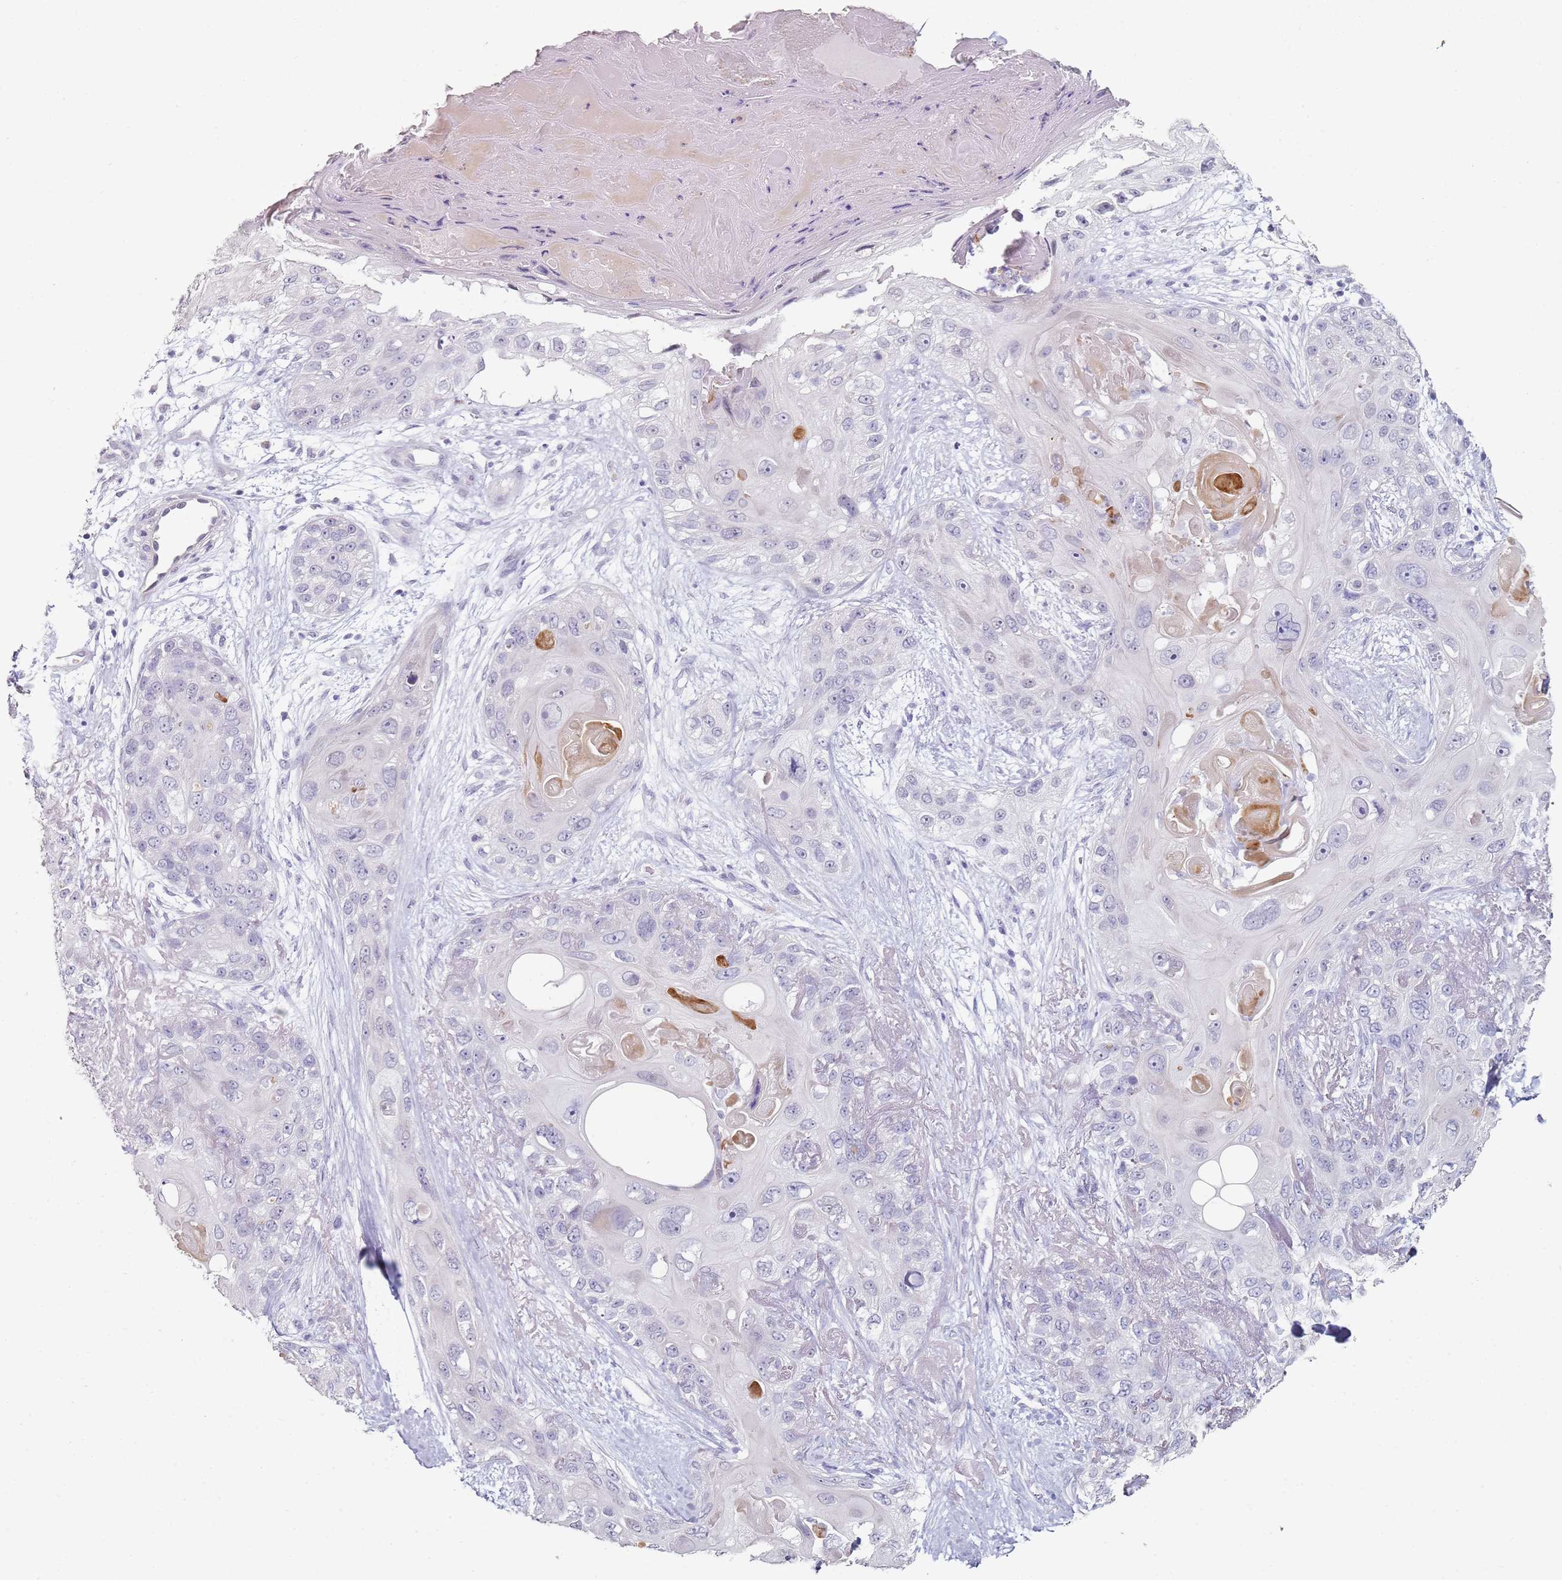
{"staining": {"intensity": "negative", "quantity": "none", "location": "none"}, "tissue": "skin cancer", "cell_type": "Tumor cells", "image_type": "cancer", "snomed": [{"axis": "morphology", "description": "Normal tissue, NOS"}, {"axis": "morphology", "description": "Squamous cell carcinoma, NOS"}, {"axis": "topography", "description": "Skin"}], "caption": "Tumor cells are negative for brown protein staining in squamous cell carcinoma (skin).", "gene": "DNAH11", "patient": {"sex": "male", "age": 72}}